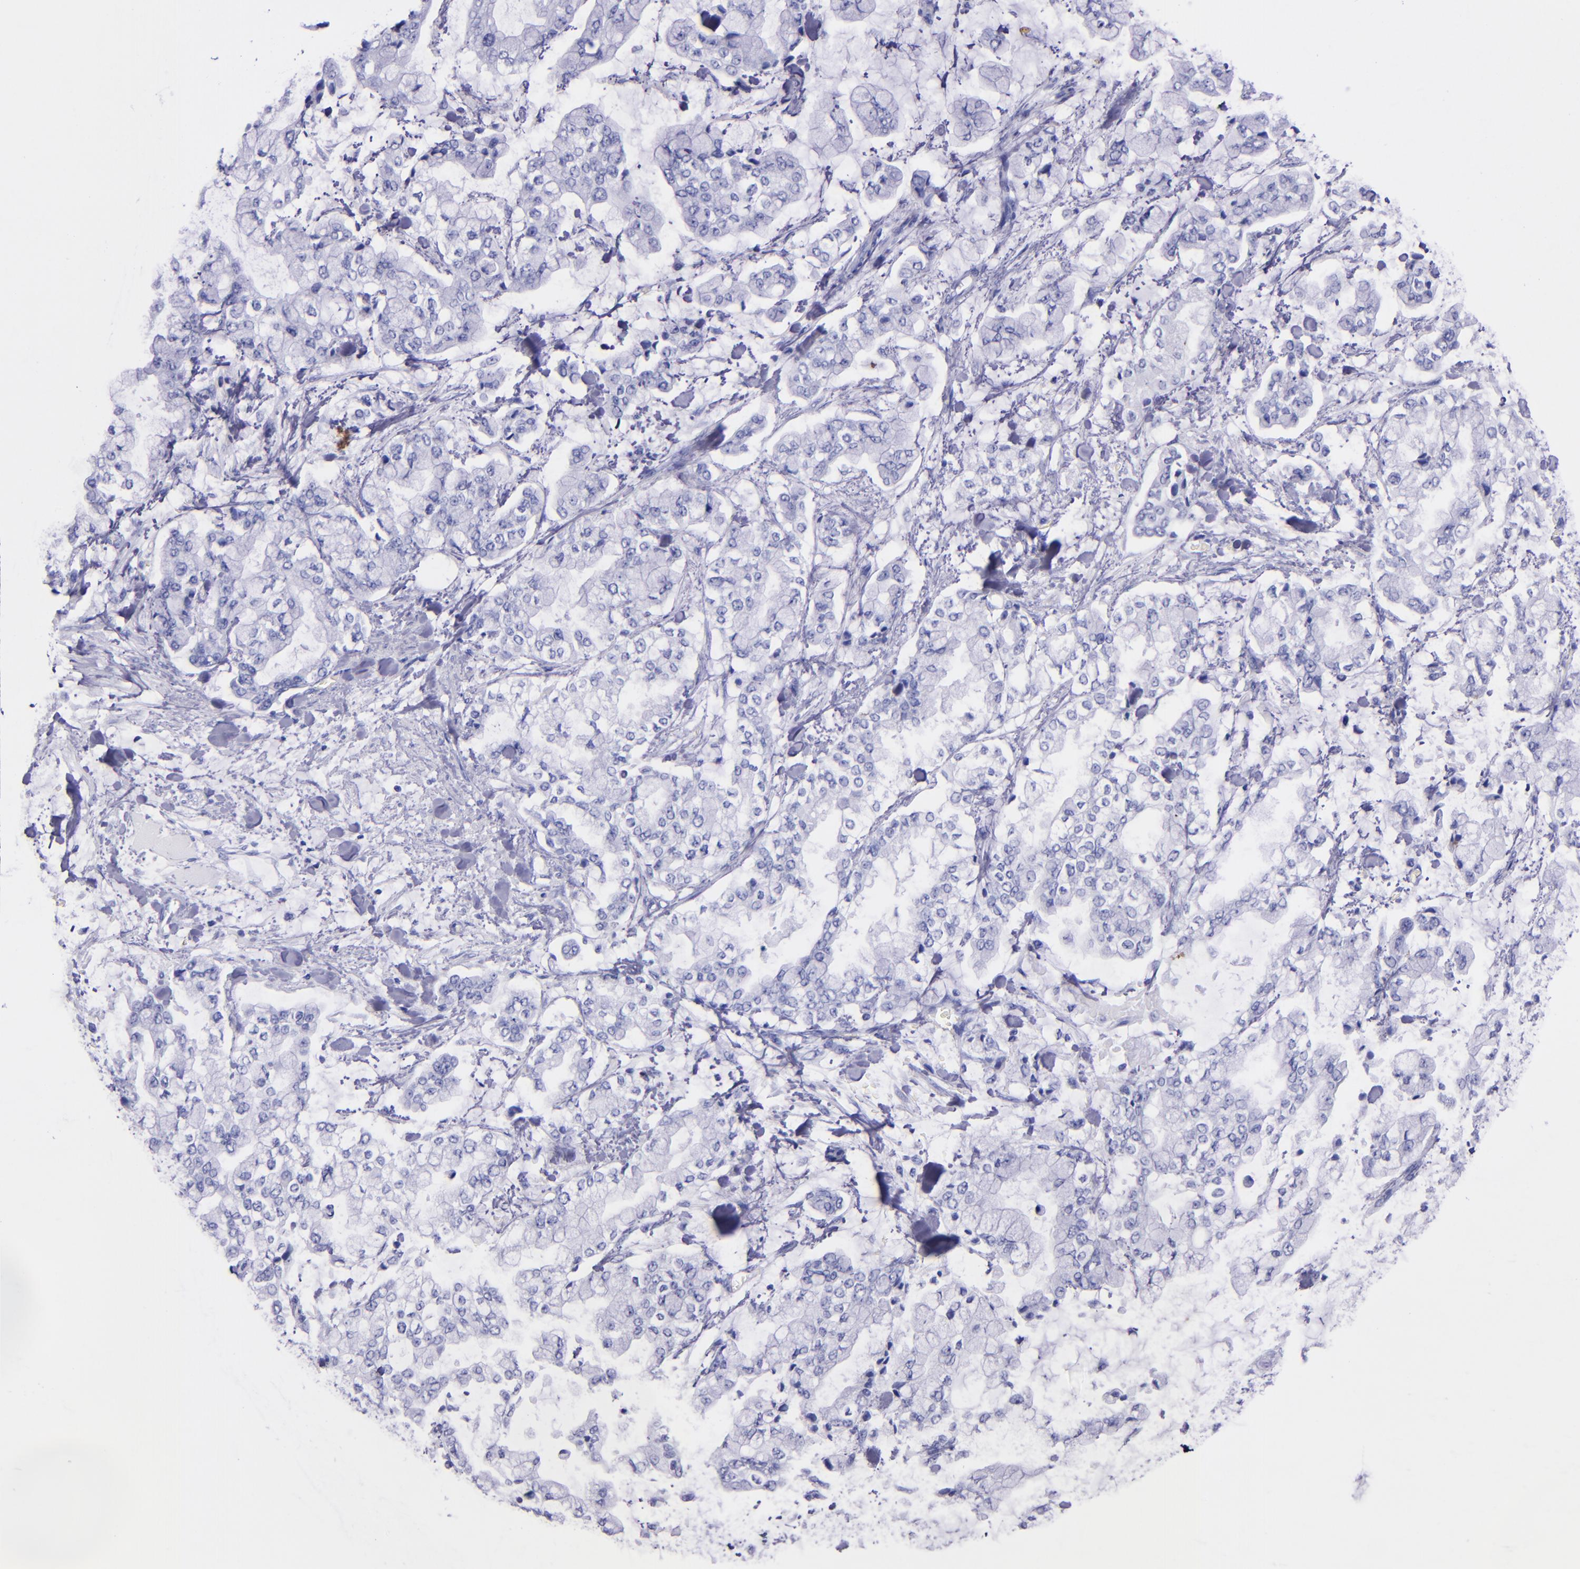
{"staining": {"intensity": "negative", "quantity": "none", "location": "none"}, "tissue": "stomach cancer", "cell_type": "Tumor cells", "image_type": "cancer", "snomed": [{"axis": "morphology", "description": "Normal tissue, NOS"}, {"axis": "morphology", "description": "Adenocarcinoma, NOS"}, {"axis": "topography", "description": "Stomach, upper"}, {"axis": "topography", "description": "Stomach"}], "caption": "Tumor cells are negative for brown protein staining in stomach cancer (adenocarcinoma). (Brightfield microscopy of DAB IHC at high magnification).", "gene": "LAG3", "patient": {"sex": "male", "age": 76}}